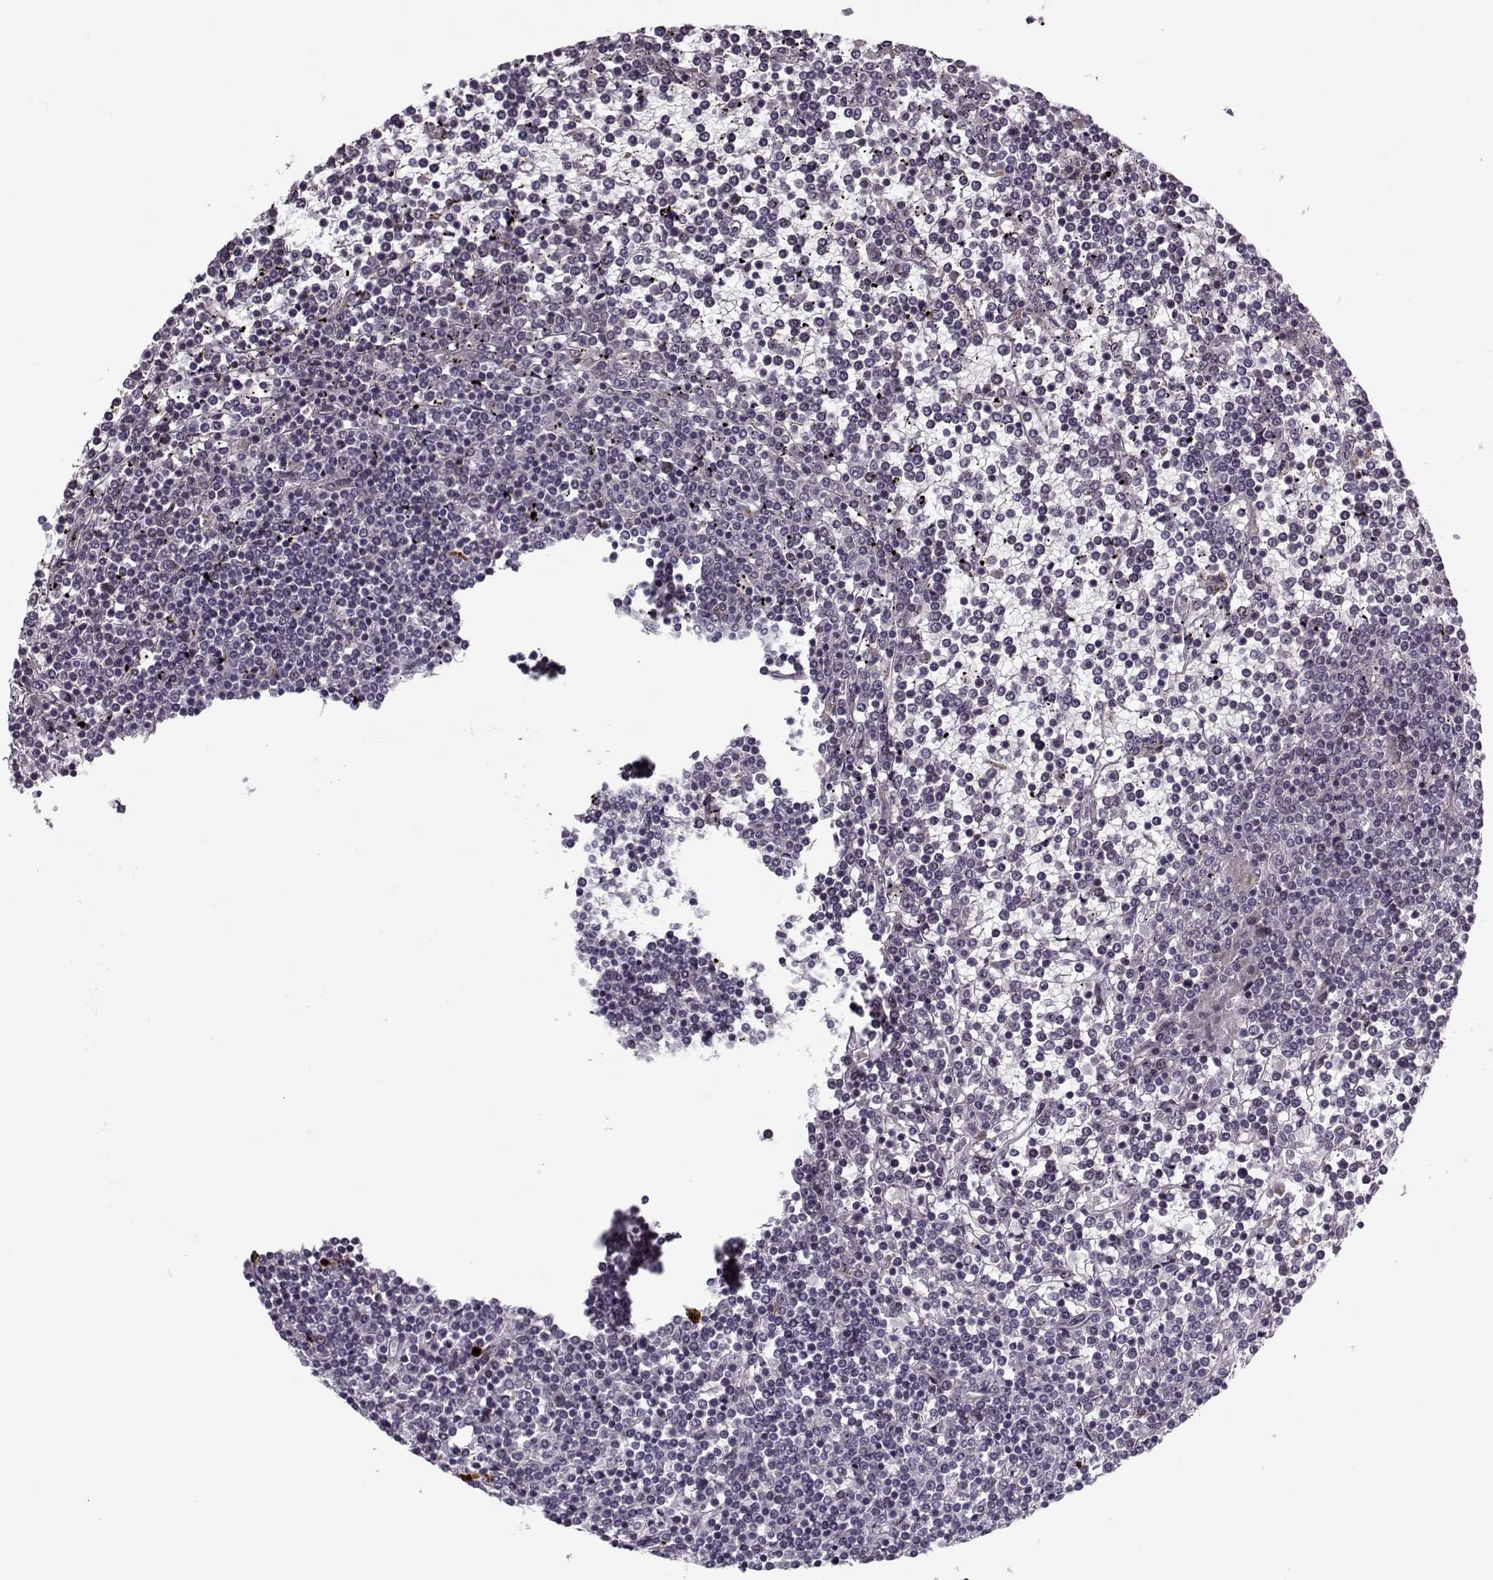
{"staining": {"intensity": "negative", "quantity": "none", "location": "none"}, "tissue": "lymphoma", "cell_type": "Tumor cells", "image_type": "cancer", "snomed": [{"axis": "morphology", "description": "Malignant lymphoma, non-Hodgkin's type, Low grade"}, {"axis": "topography", "description": "Spleen"}], "caption": "IHC of human lymphoma reveals no expression in tumor cells.", "gene": "DNAI3", "patient": {"sex": "female", "age": 19}}